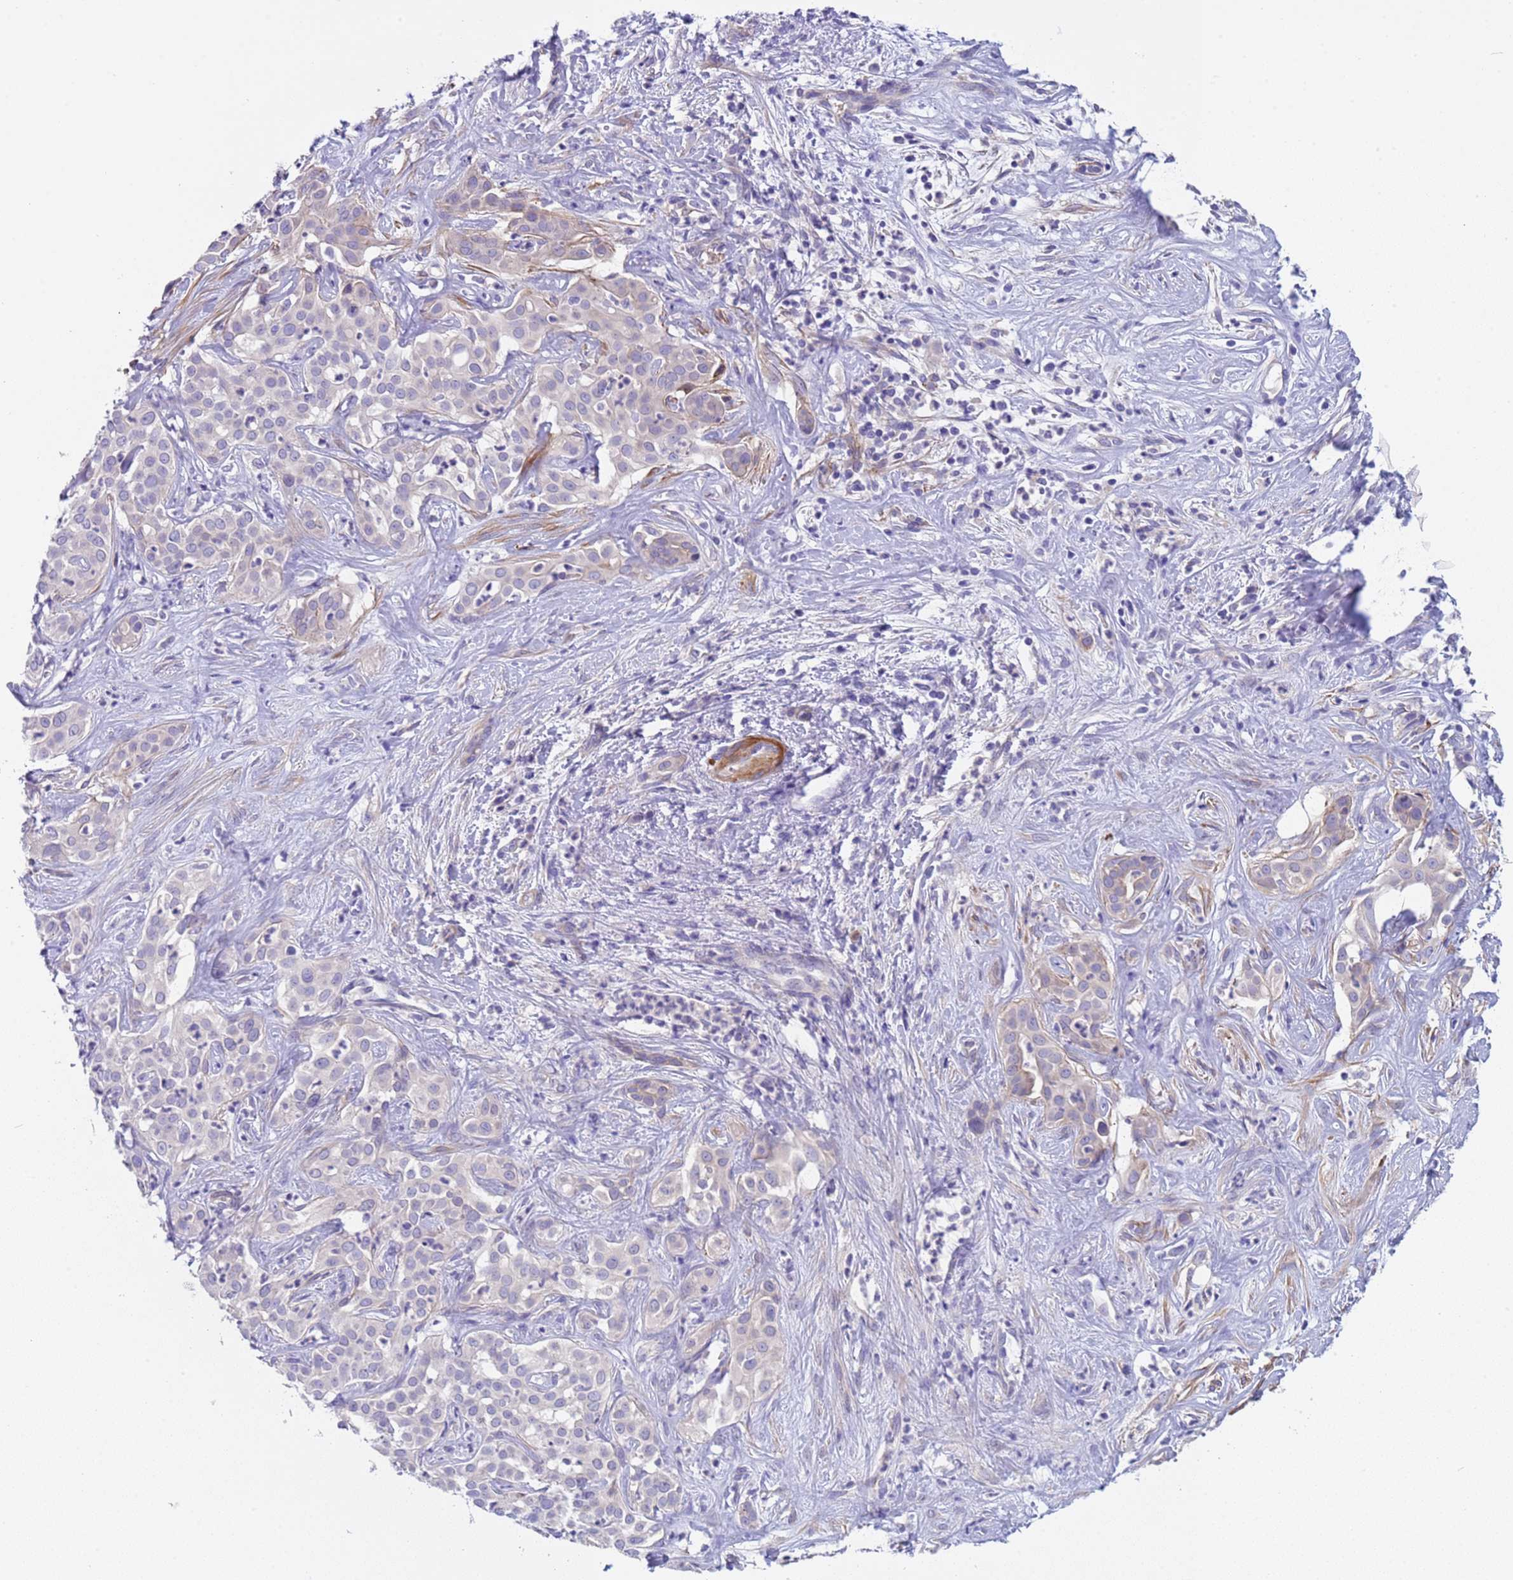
{"staining": {"intensity": "negative", "quantity": "none", "location": "none"}, "tissue": "liver cancer", "cell_type": "Tumor cells", "image_type": "cancer", "snomed": [{"axis": "morphology", "description": "Cholangiocarcinoma"}, {"axis": "topography", "description": "Liver"}], "caption": "This is an IHC micrograph of liver cancer. There is no positivity in tumor cells.", "gene": "KBTBD3", "patient": {"sex": "male", "age": 67}}